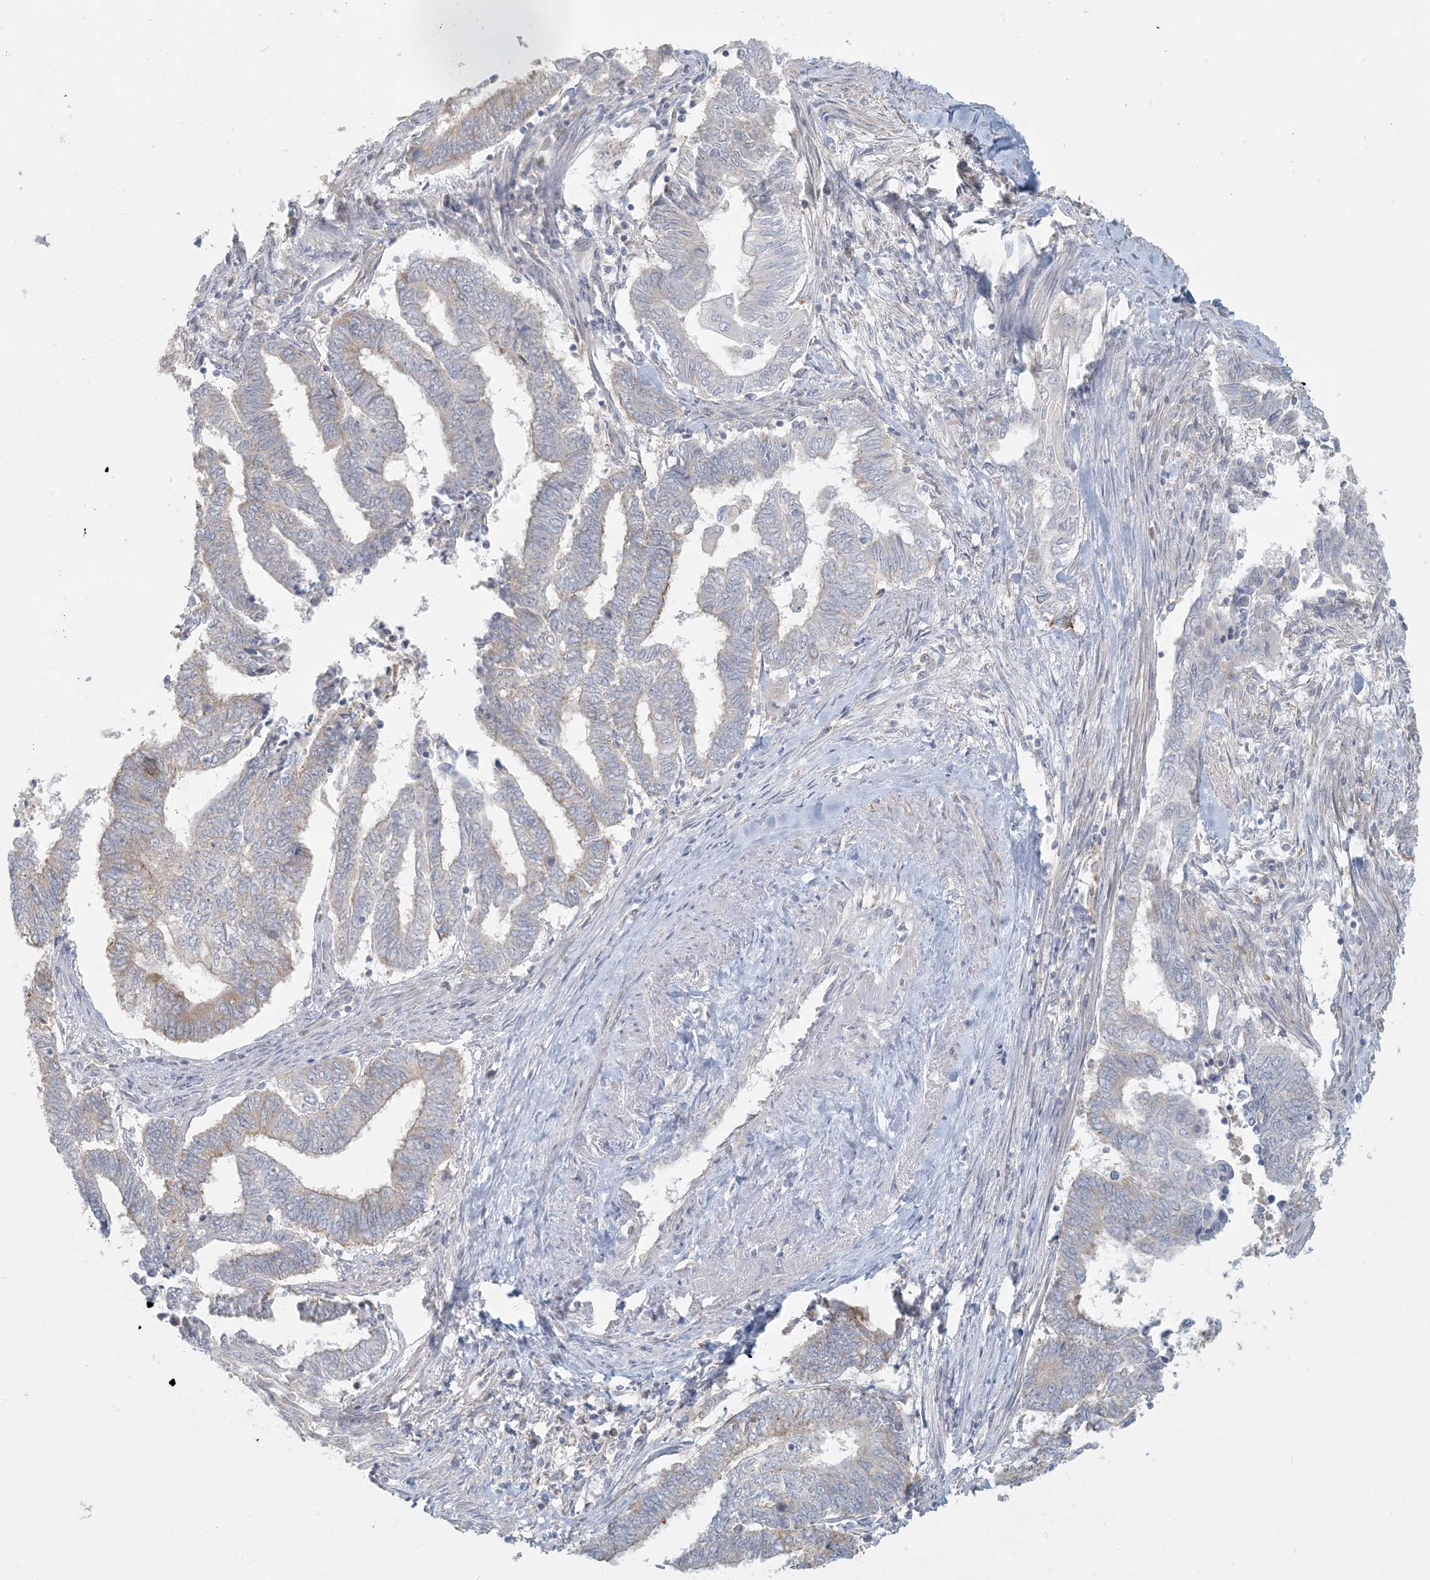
{"staining": {"intensity": "negative", "quantity": "none", "location": "none"}, "tissue": "endometrial cancer", "cell_type": "Tumor cells", "image_type": "cancer", "snomed": [{"axis": "morphology", "description": "Adenocarcinoma, NOS"}, {"axis": "topography", "description": "Uterus"}, {"axis": "topography", "description": "Endometrium"}], "caption": "Endometrial adenocarcinoma was stained to show a protein in brown. There is no significant expression in tumor cells.", "gene": "HACL1", "patient": {"sex": "female", "age": 70}}